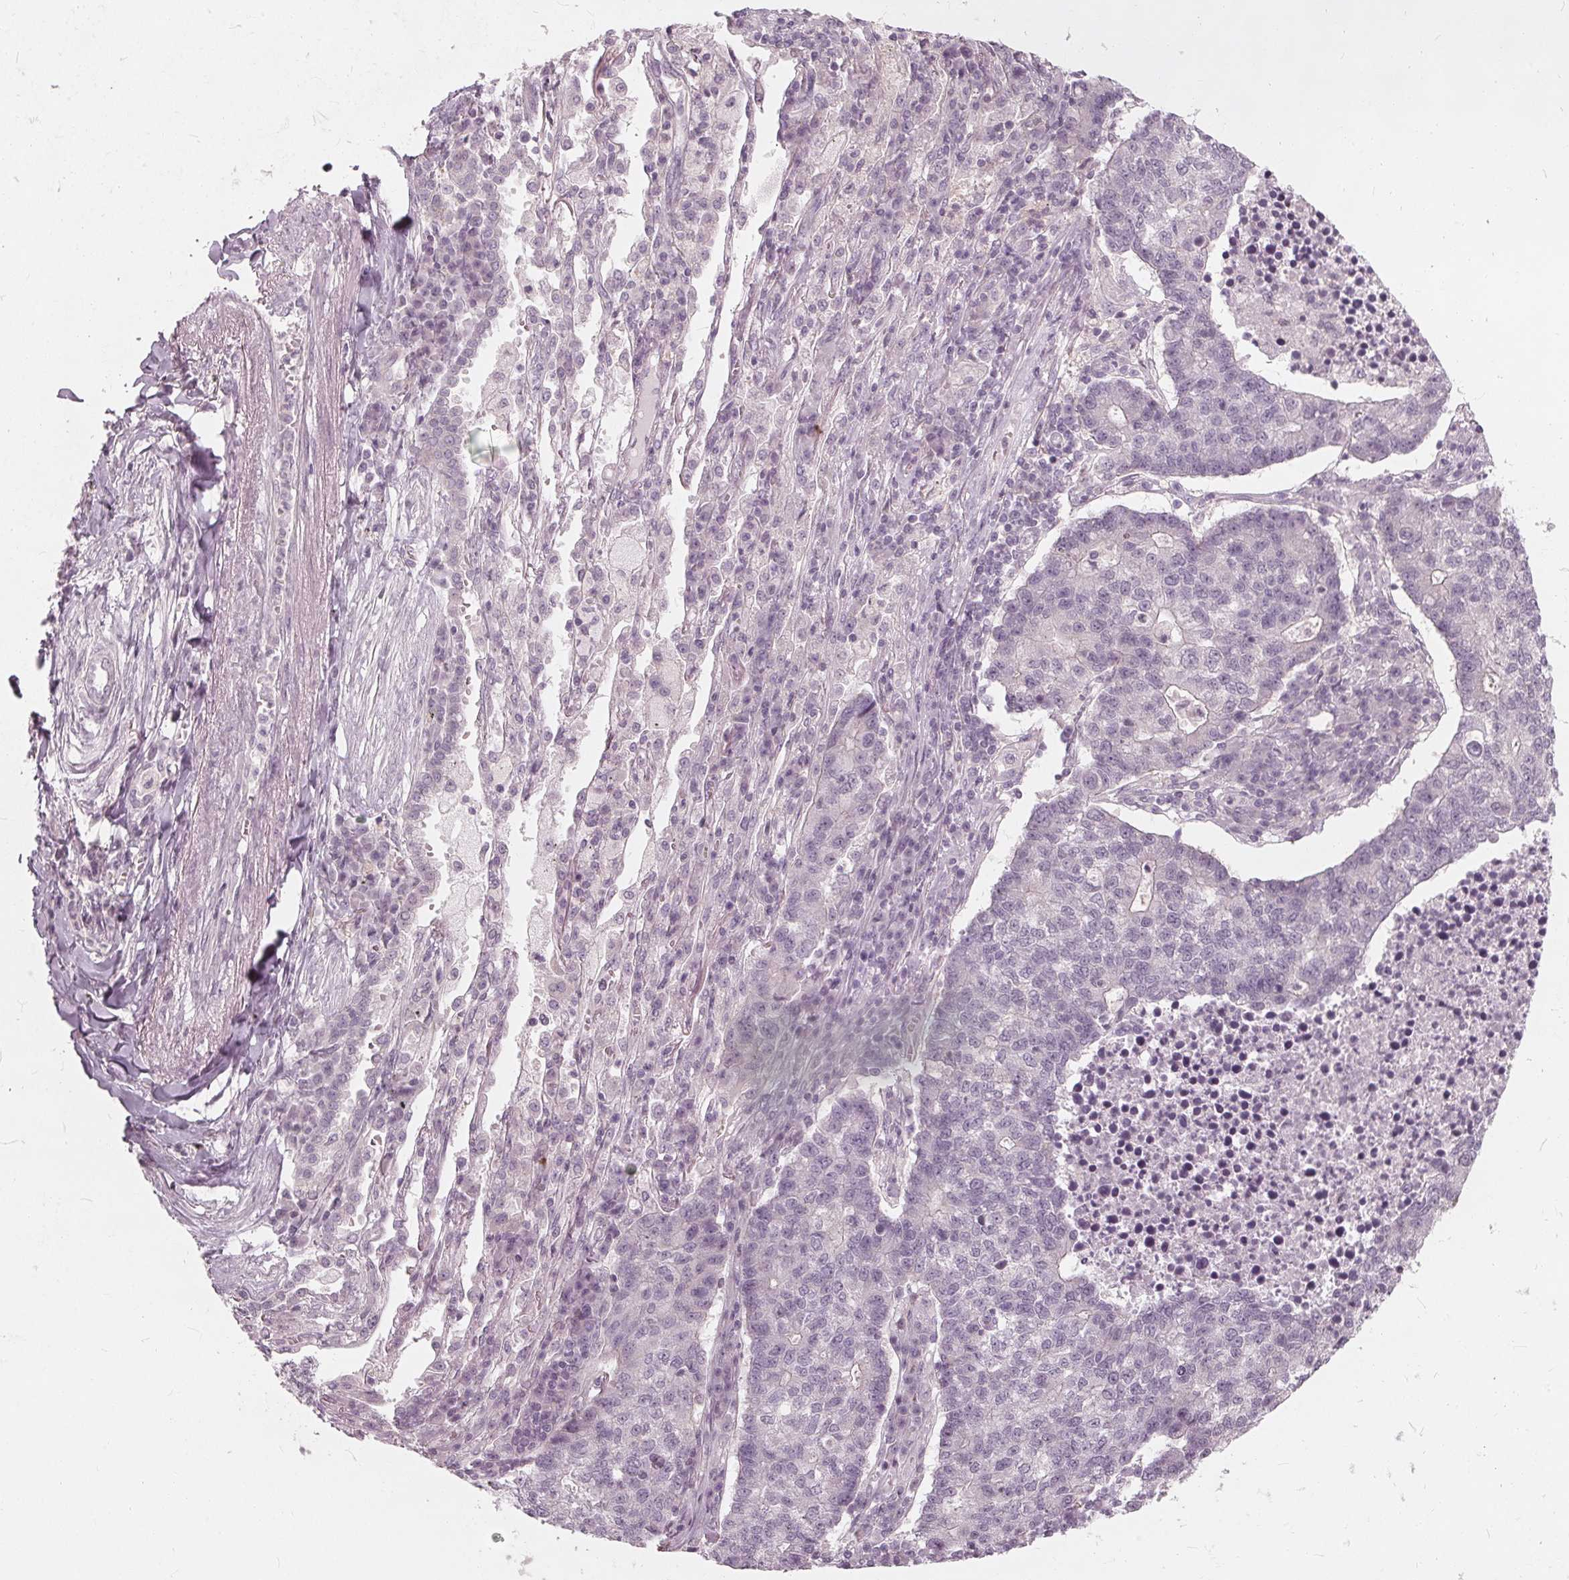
{"staining": {"intensity": "negative", "quantity": "none", "location": "none"}, "tissue": "lung cancer", "cell_type": "Tumor cells", "image_type": "cancer", "snomed": [{"axis": "morphology", "description": "Adenocarcinoma, NOS"}, {"axis": "topography", "description": "Lung"}], "caption": "There is no significant expression in tumor cells of lung cancer (adenocarcinoma).", "gene": "SAT2", "patient": {"sex": "male", "age": 57}}